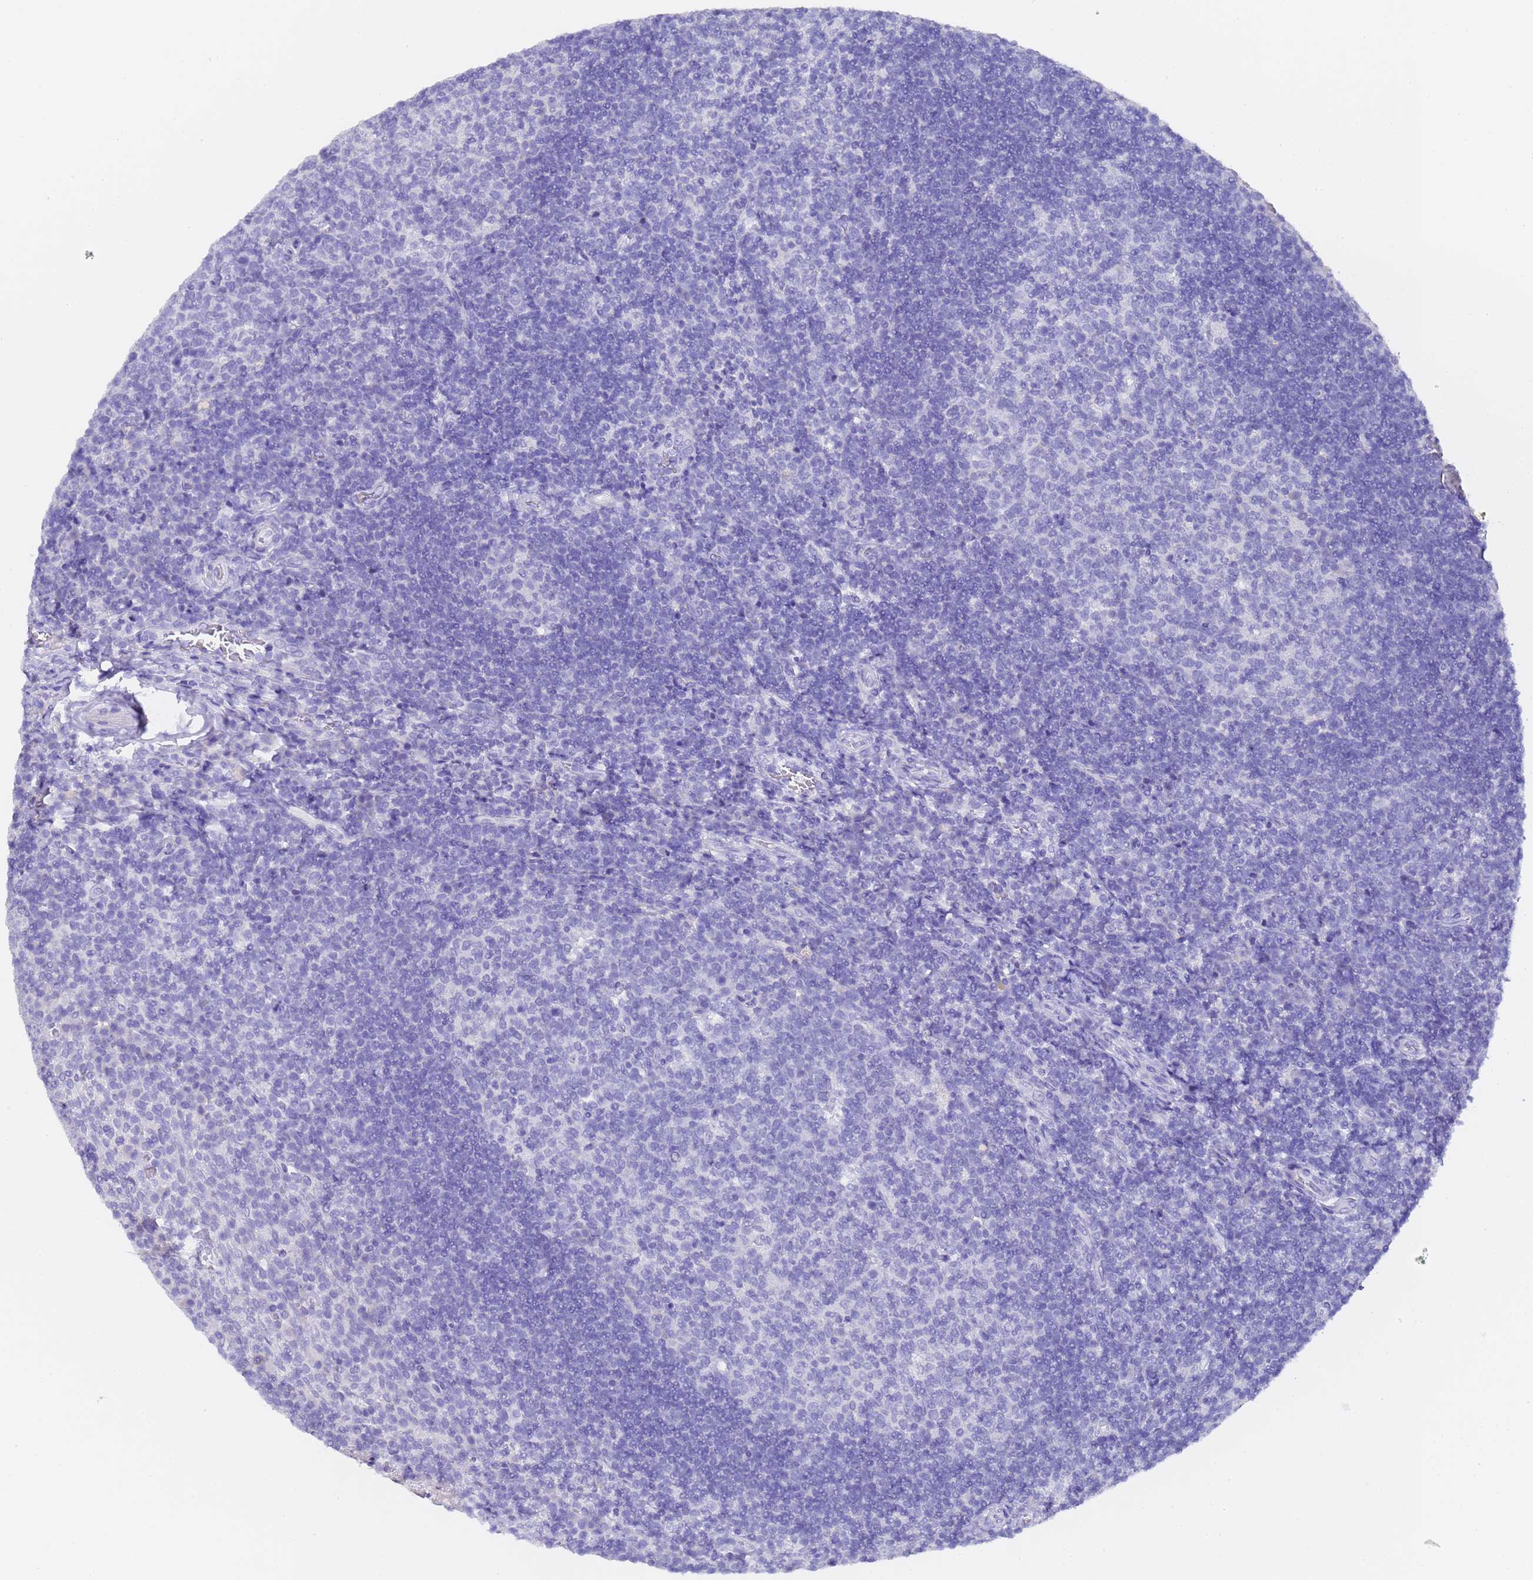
{"staining": {"intensity": "negative", "quantity": "none", "location": "none"}, "tissue": "tonsil", "cell_type": "Germinal center cells", "image_type": "normal", "snomed": [{"axis": "morphology", "description": "Normal tissue, NOS"}, {"axis": "topography", "description": "Tonsil"}], "caption": "This micrograph is of unremarkable tonsil stained with IHC to label a protein in brown with the nuclei are counter-stained blue. There is no expression in germinal center cells. (DAB immunohistochemistry visualized using brightfield microscopy, high magnification).", "gene": "GABRA1", "patient": {"sex": "female", "age": 10}}